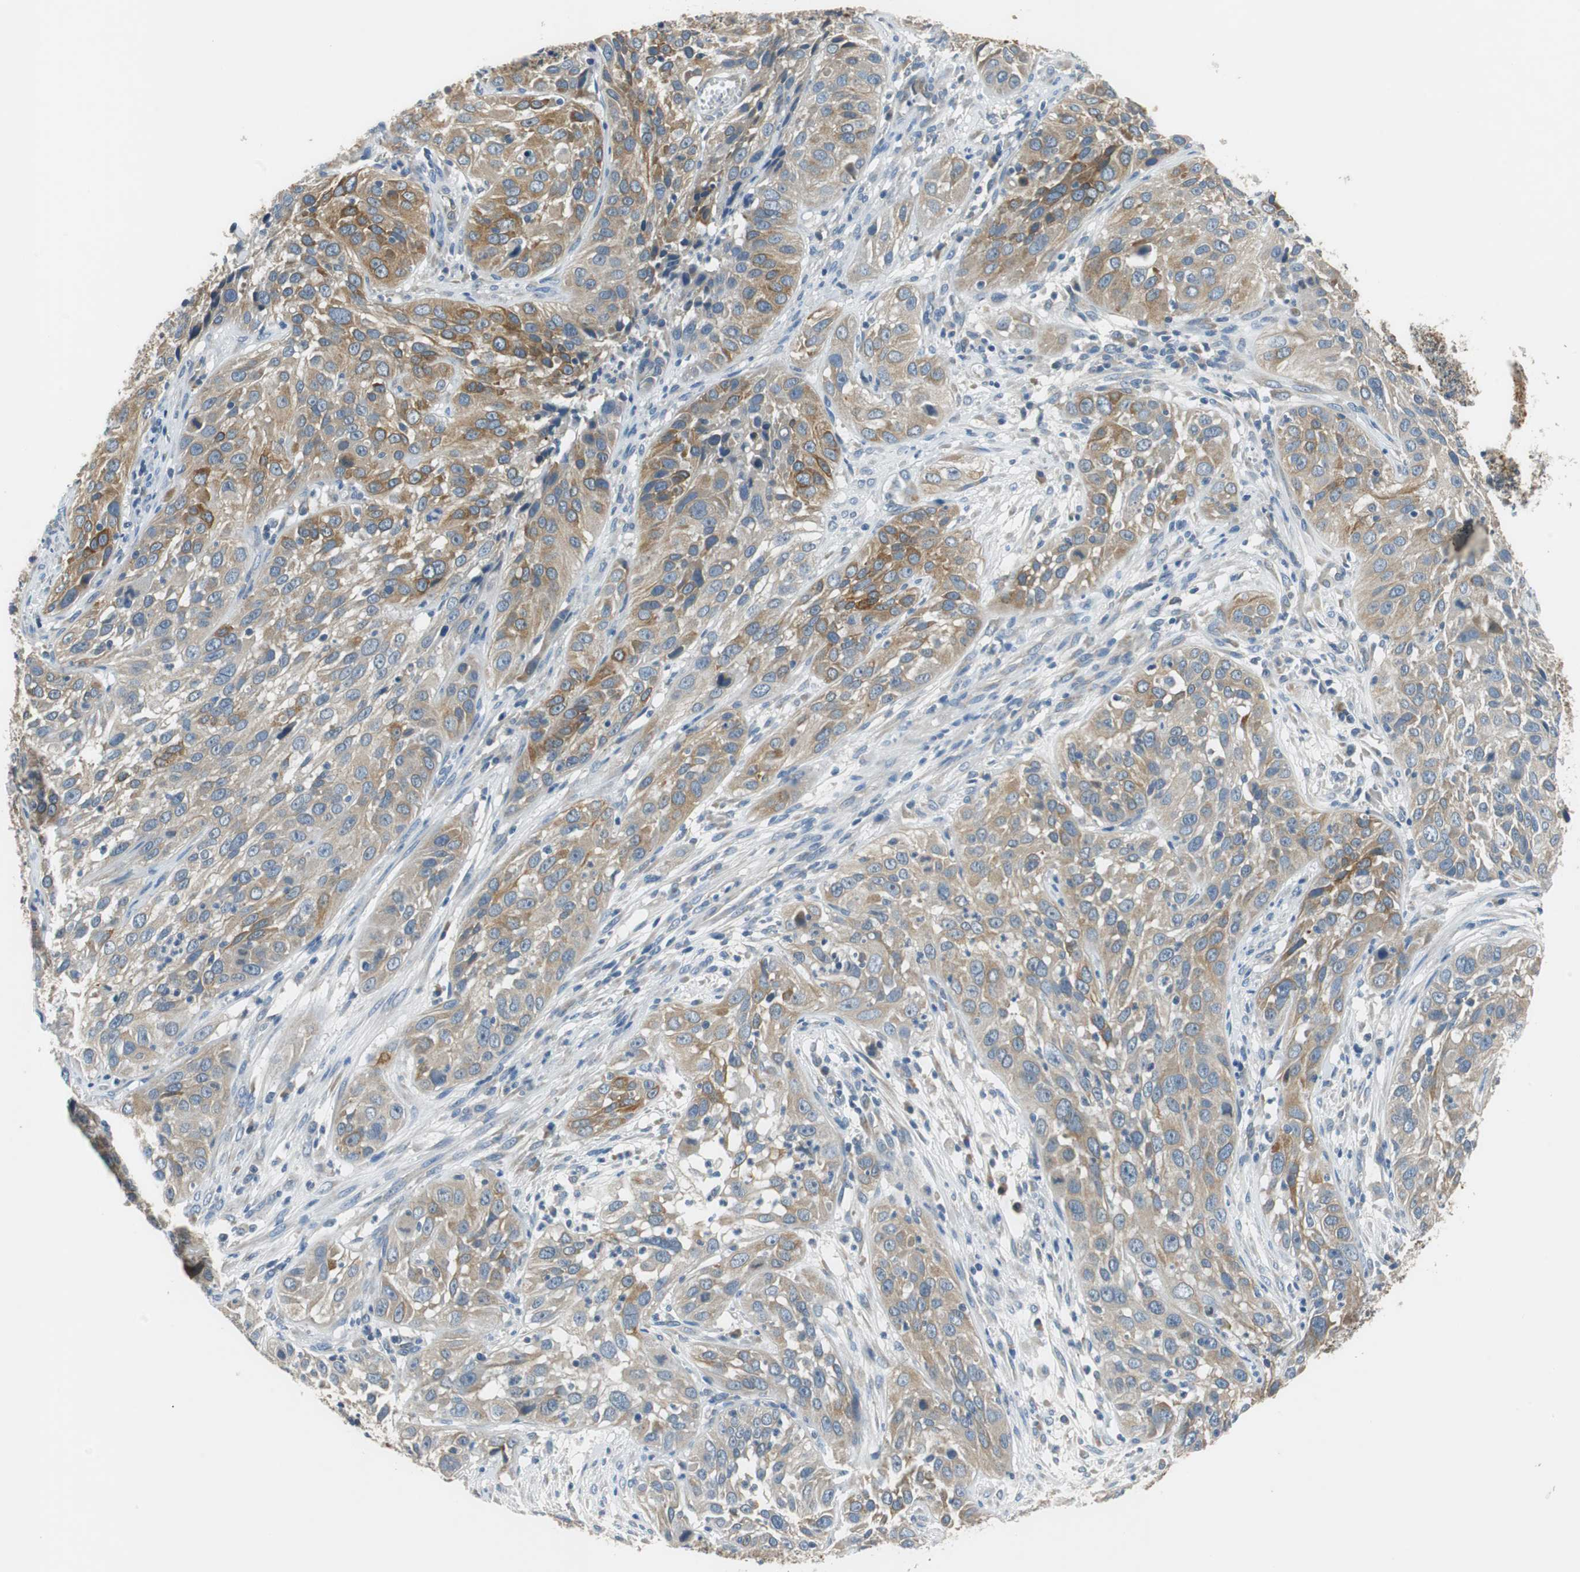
{"staining": {"intensity": "moderate", "quantity": ">75%", "location": "cytoplasmic/membranous"}, "tissue": "cervical cancer", "cell_type": "Tumor cells", "image_type": "cancer", "snomed": [{"axis": "morphology", "description": "Squamous cell carcinoma, NOS"}, {"axis": "topography", "description": "Cervix"}], "caption": "Immunohistochemical staining of squamous cell carcinoma (cervical) exhibits moderate cytoplasmic/membranous protein positivity in about >75% of tumor cells. Ihc stains the protein in brown and the nuclei are stained blue.", "gene": "FADS2", "patient": {"sex": "female", "age": 32}}